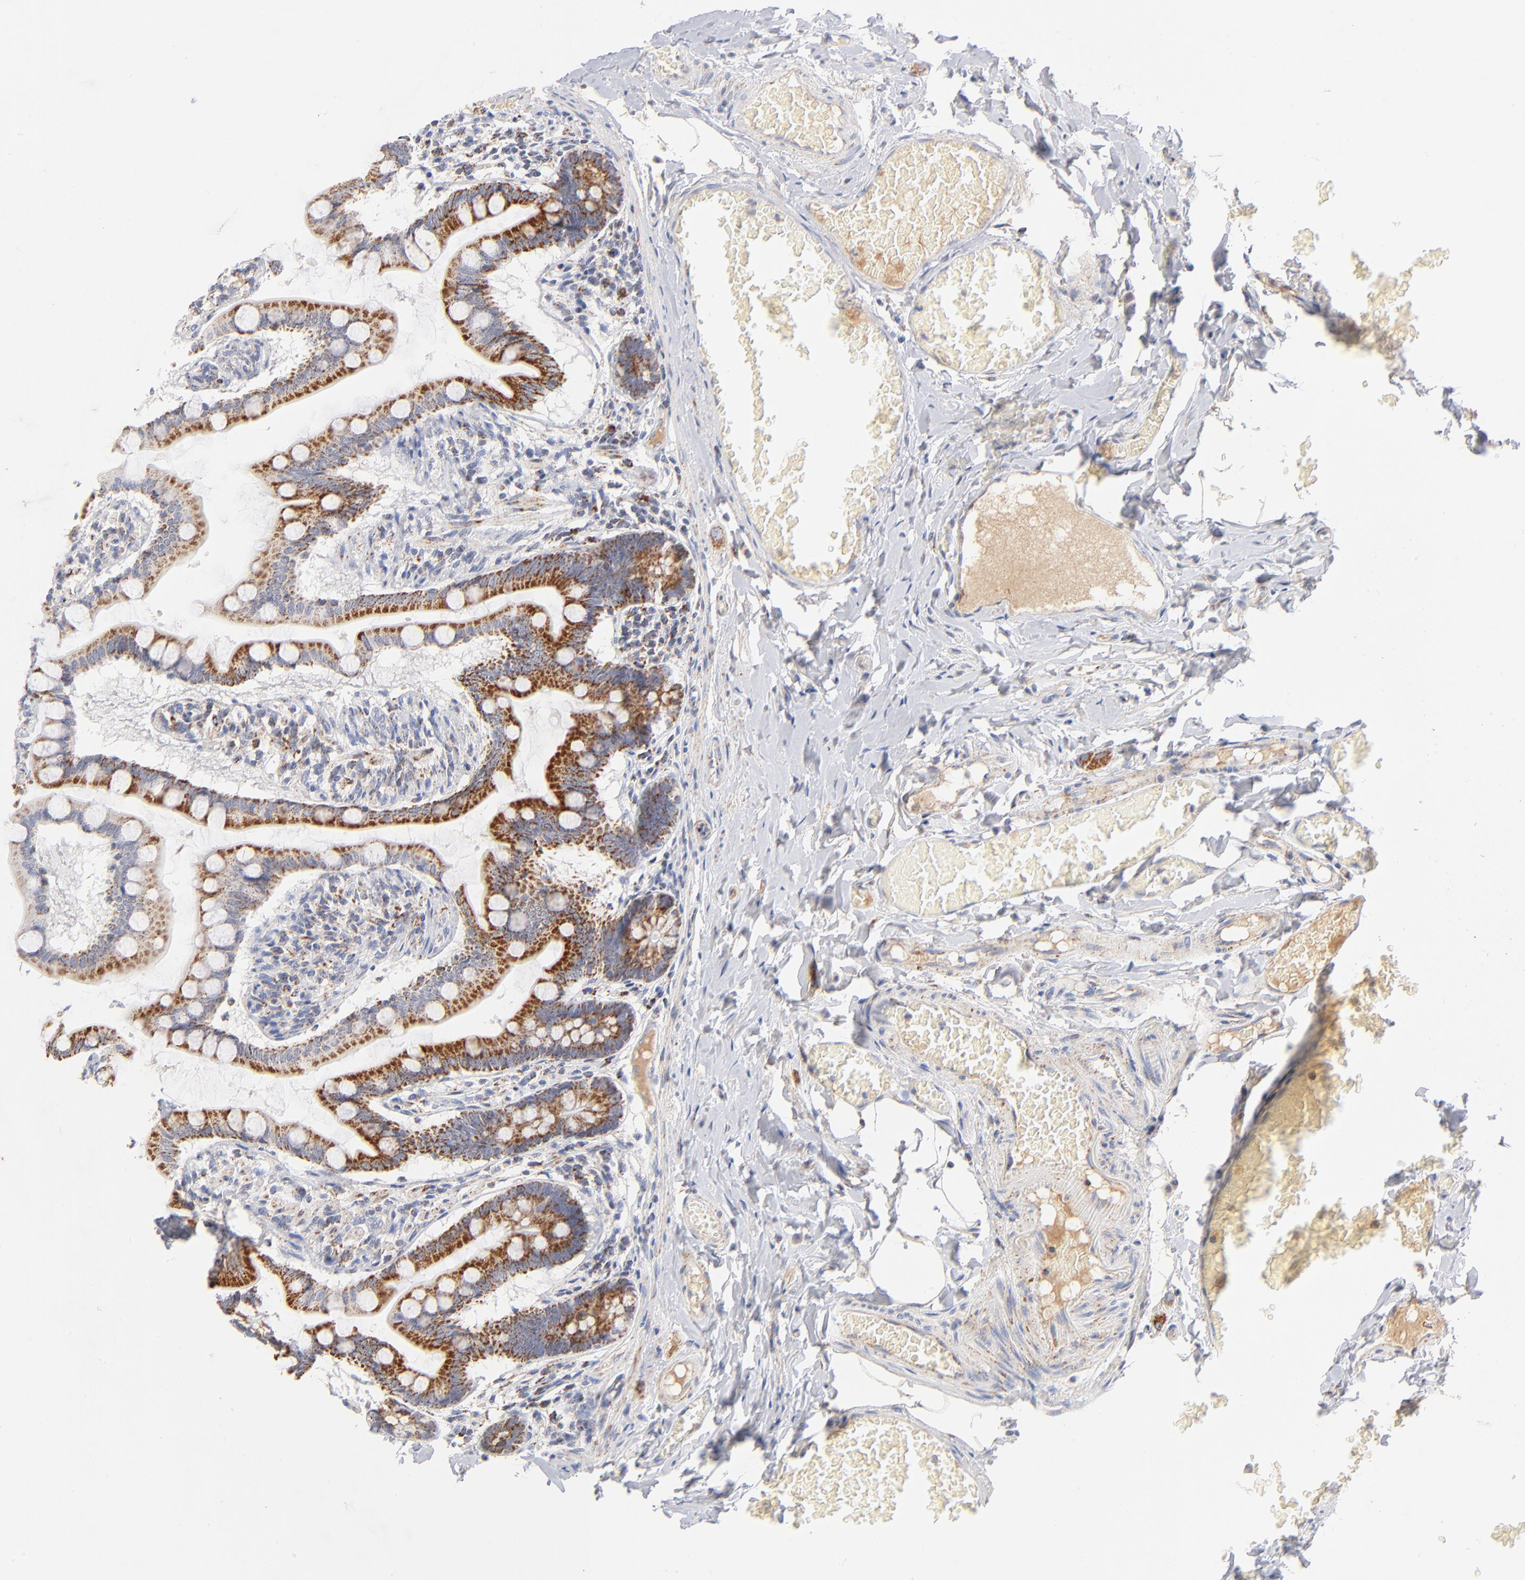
{"staining": {"intensity": "moderate", "quantity": ">75%", "location": "cytoplasmic/membranous"}, "tissue": "small intestine", "cell_type": "Glandular cells", "image_type": "normal", "snomed": [{"axis": "morphology", "description": "Normal tissue, NOS"}, {"axis": "topography", "description": "Small intestine"}], "caption": "A high-resolution image shows immunohistochemistry staining of normal small intestine, which exhibits moderate cytoplasmic/membranous expression in about >75% of glandular cells.", "gene": "DLAT", "patient": {"sex": "male", "age": 41}}